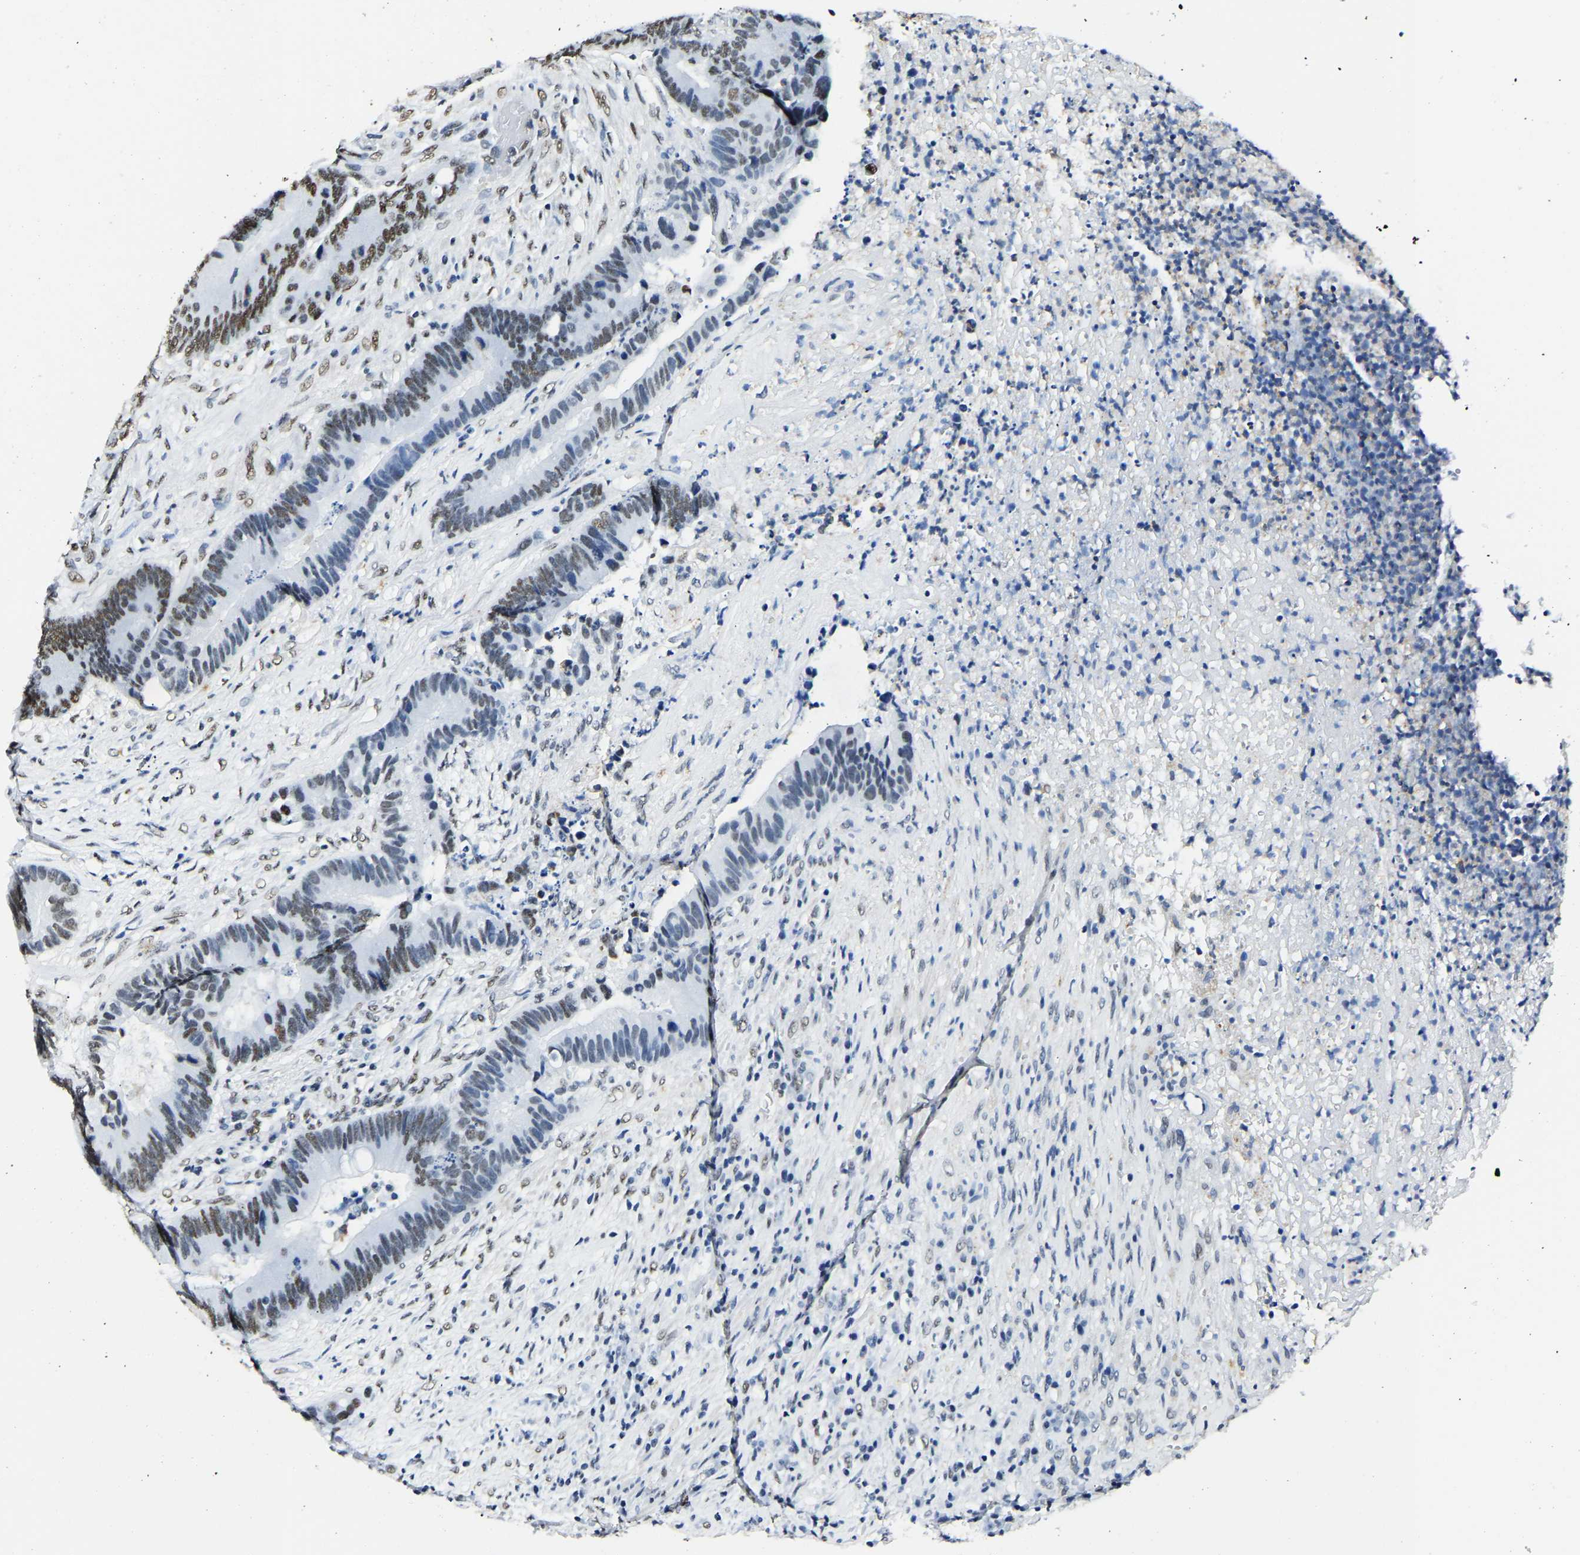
{"staining": {"intensity": "strong", "quantity": "25%-75%", "location": "nuclear"}, "tissue": "colorectal cancer", "cell_type": "Tumor cells", "image_type": "cancer", "snomed": [{"axis": "morphology", "description": "Adenocarcinoma, NOS"}, {"axis": "topography", "description": "Rectum"}], "caption": "The micrograph reveals immunohistochemical staining of adenocarcinoma (colorectal). There is strong nuclear staining is seen in approximately 25%-75% of tumor cells.", "gene": "SAFB", "patient": {"sex": "female", "age": 89}}